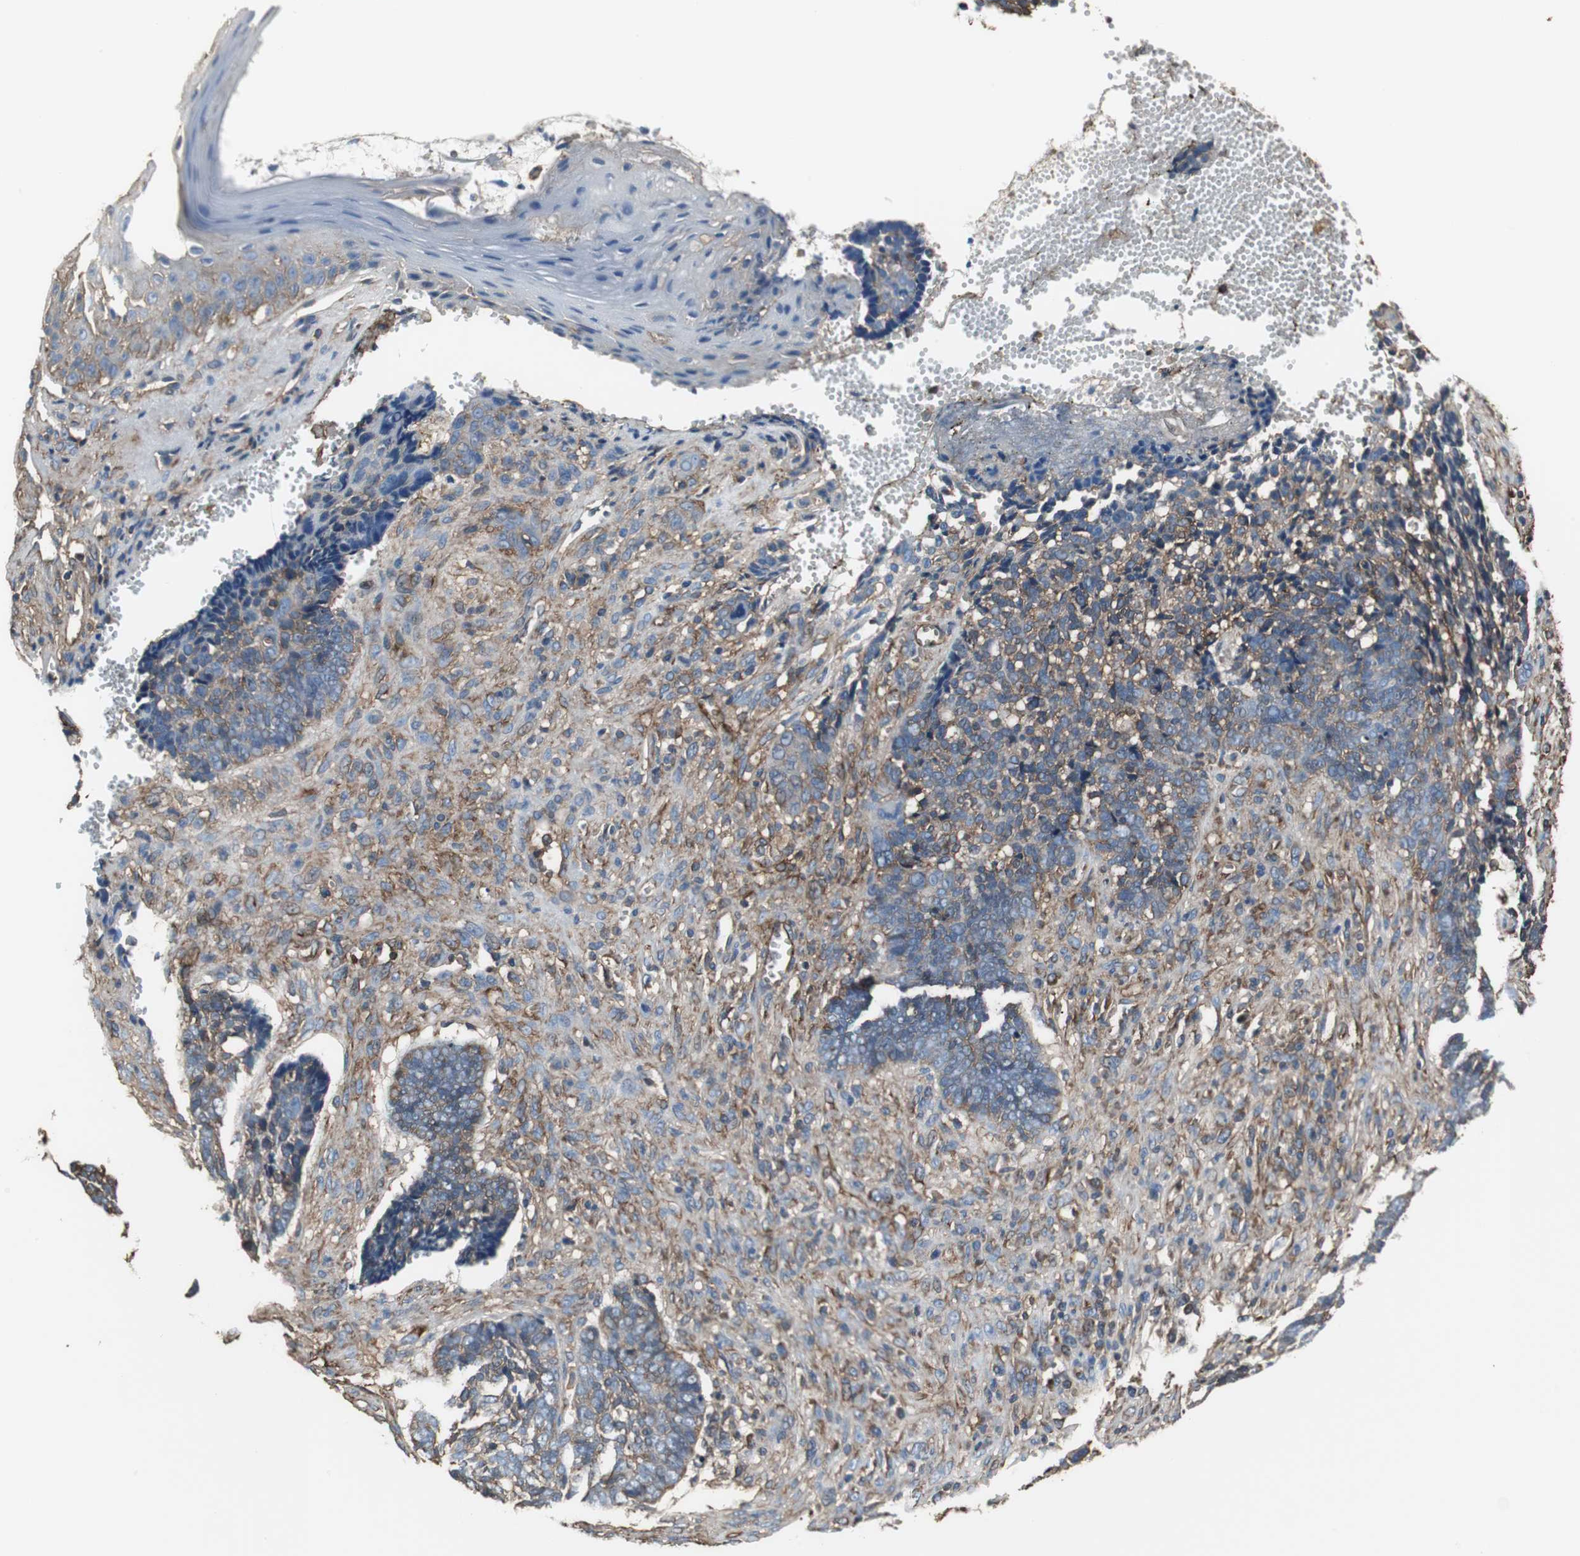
{"staining": {"intensity": "moderate", "quantity": "25%-75%", "location": "cytoplasmic/membranous"}, "tissue": "skin cancer", "cell_type": "Tumor cells", "image_type": "cancer", "snomed": [{"axis": "morphology", "description": "Basal cell carcinoma"}, {"axis": "topography", "description": "Skin"}], "caption": "Immunohistochemistry of human basal cell carcinoma (skin) demonstrates medium levels of moderate cytoplasmic/membranous staining in approximately 25%-75% of tumor cells.", "gene": "ACTN1", "patient": {"sex": "male", "age": 84}}